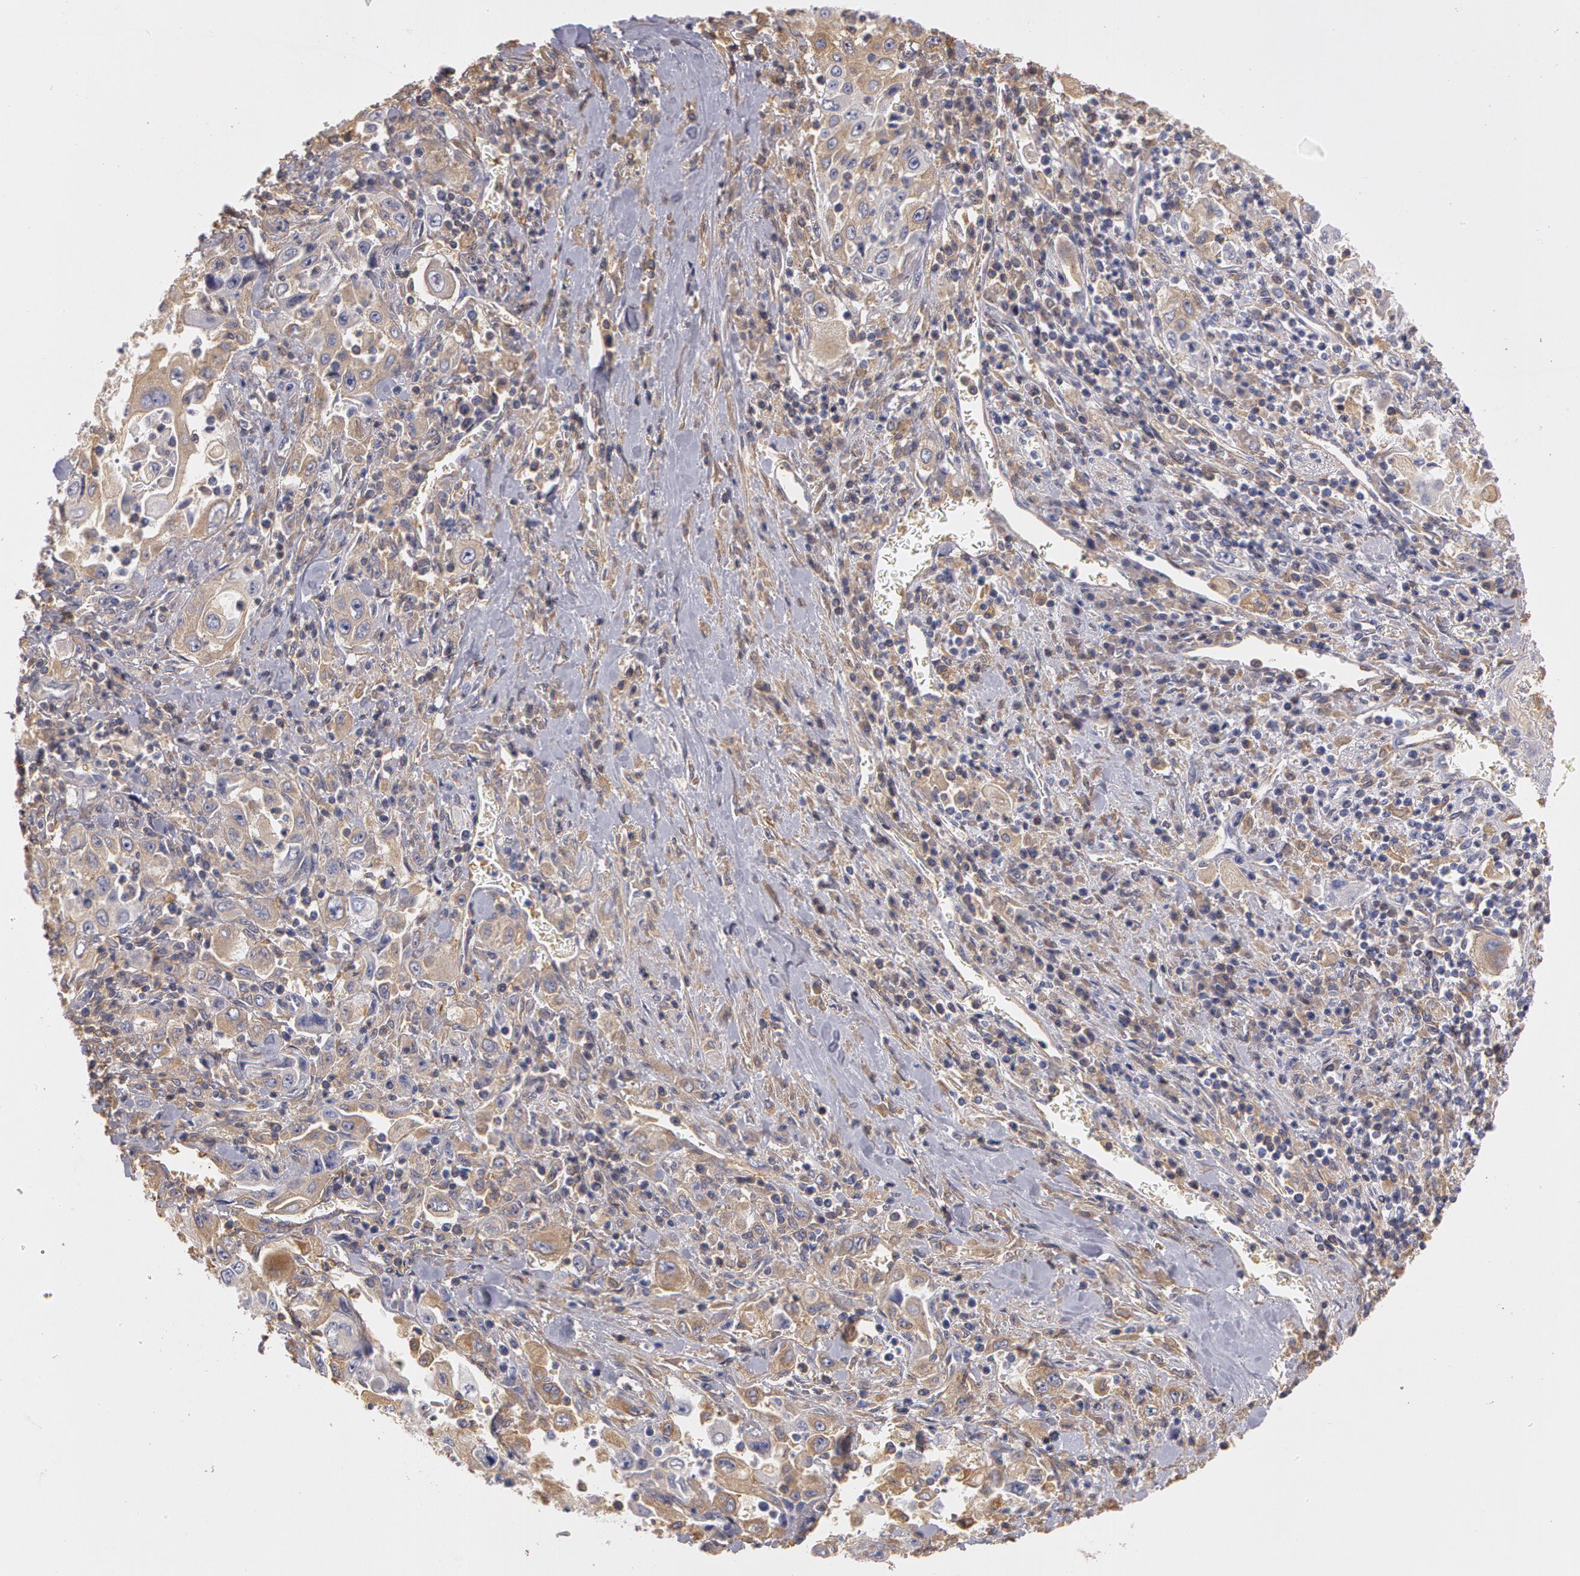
{"staining": {"intensity": "negative", "quantity": "none", "location": "none"}, "tissue": "pancreatic cancer", "cell_type": "Tumor cells", "image_type": "cancer", "snomed": [{"axis": "morphology", "description": "Adenocarcinoma, NOS"}, {"axis": "topography", "description": "Pancreas"}], "caption": "There is no significant staining in tumor cells of adenocarcinoma (pancreatic).", "gene": "C1R", "patient": {"sex": "male", "age": 70}}